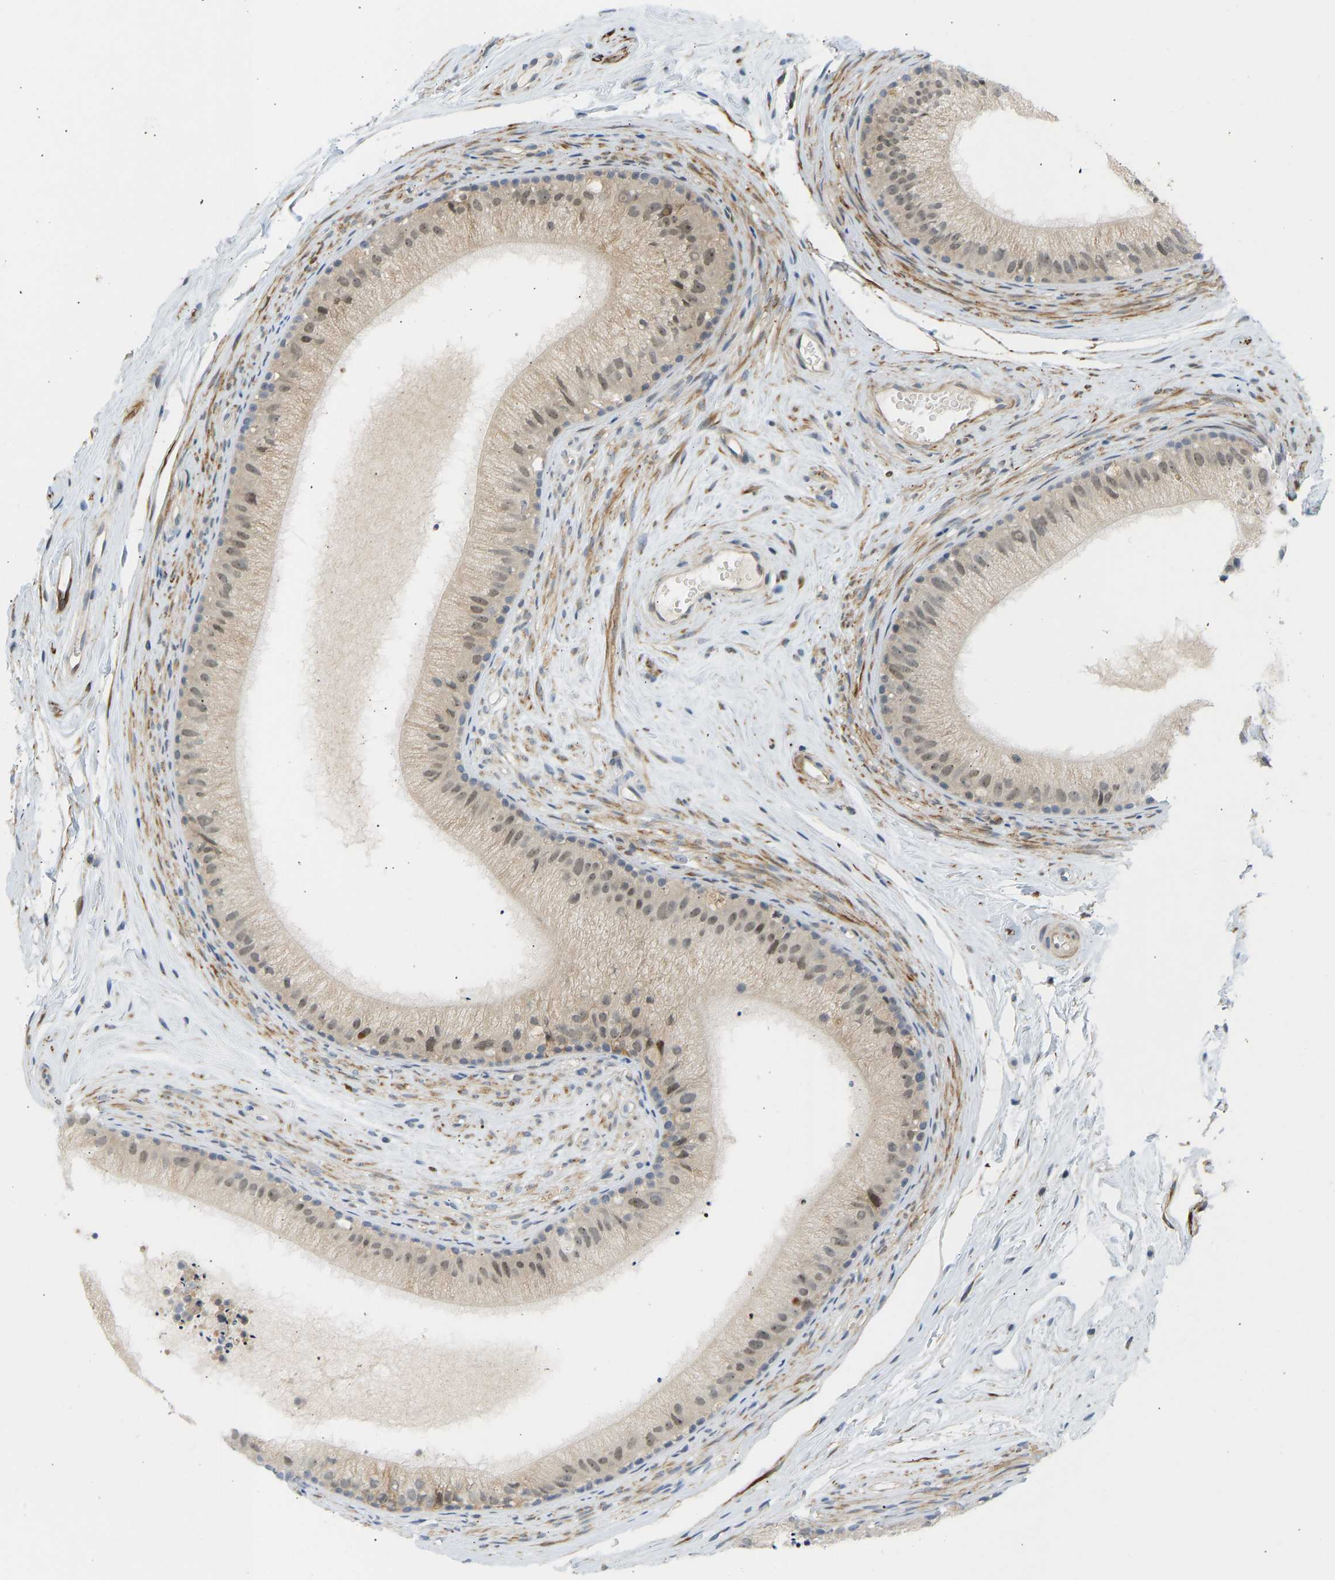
{"staining": {"intensity": "weak", "quantity": "25%-75%", "location": "cytoplasmic/membranous,nuclear"}, "tissue": "epididymis", "cell_type": "Glandular cells", "image_type": "normal", "snomed": [{"axis": "morphology", "description": "Normal tissue, NOS"}, {"axis": "topography", "description": "Epididymis"}], "caption": "Glandular cells display low levels of weak cytoplasmic/membranous,nuclear staining in approximately 25%-75% of cells in normal epididymis.", "gene": "BAG1", "patient": {"sex": "male", "age": 56}}